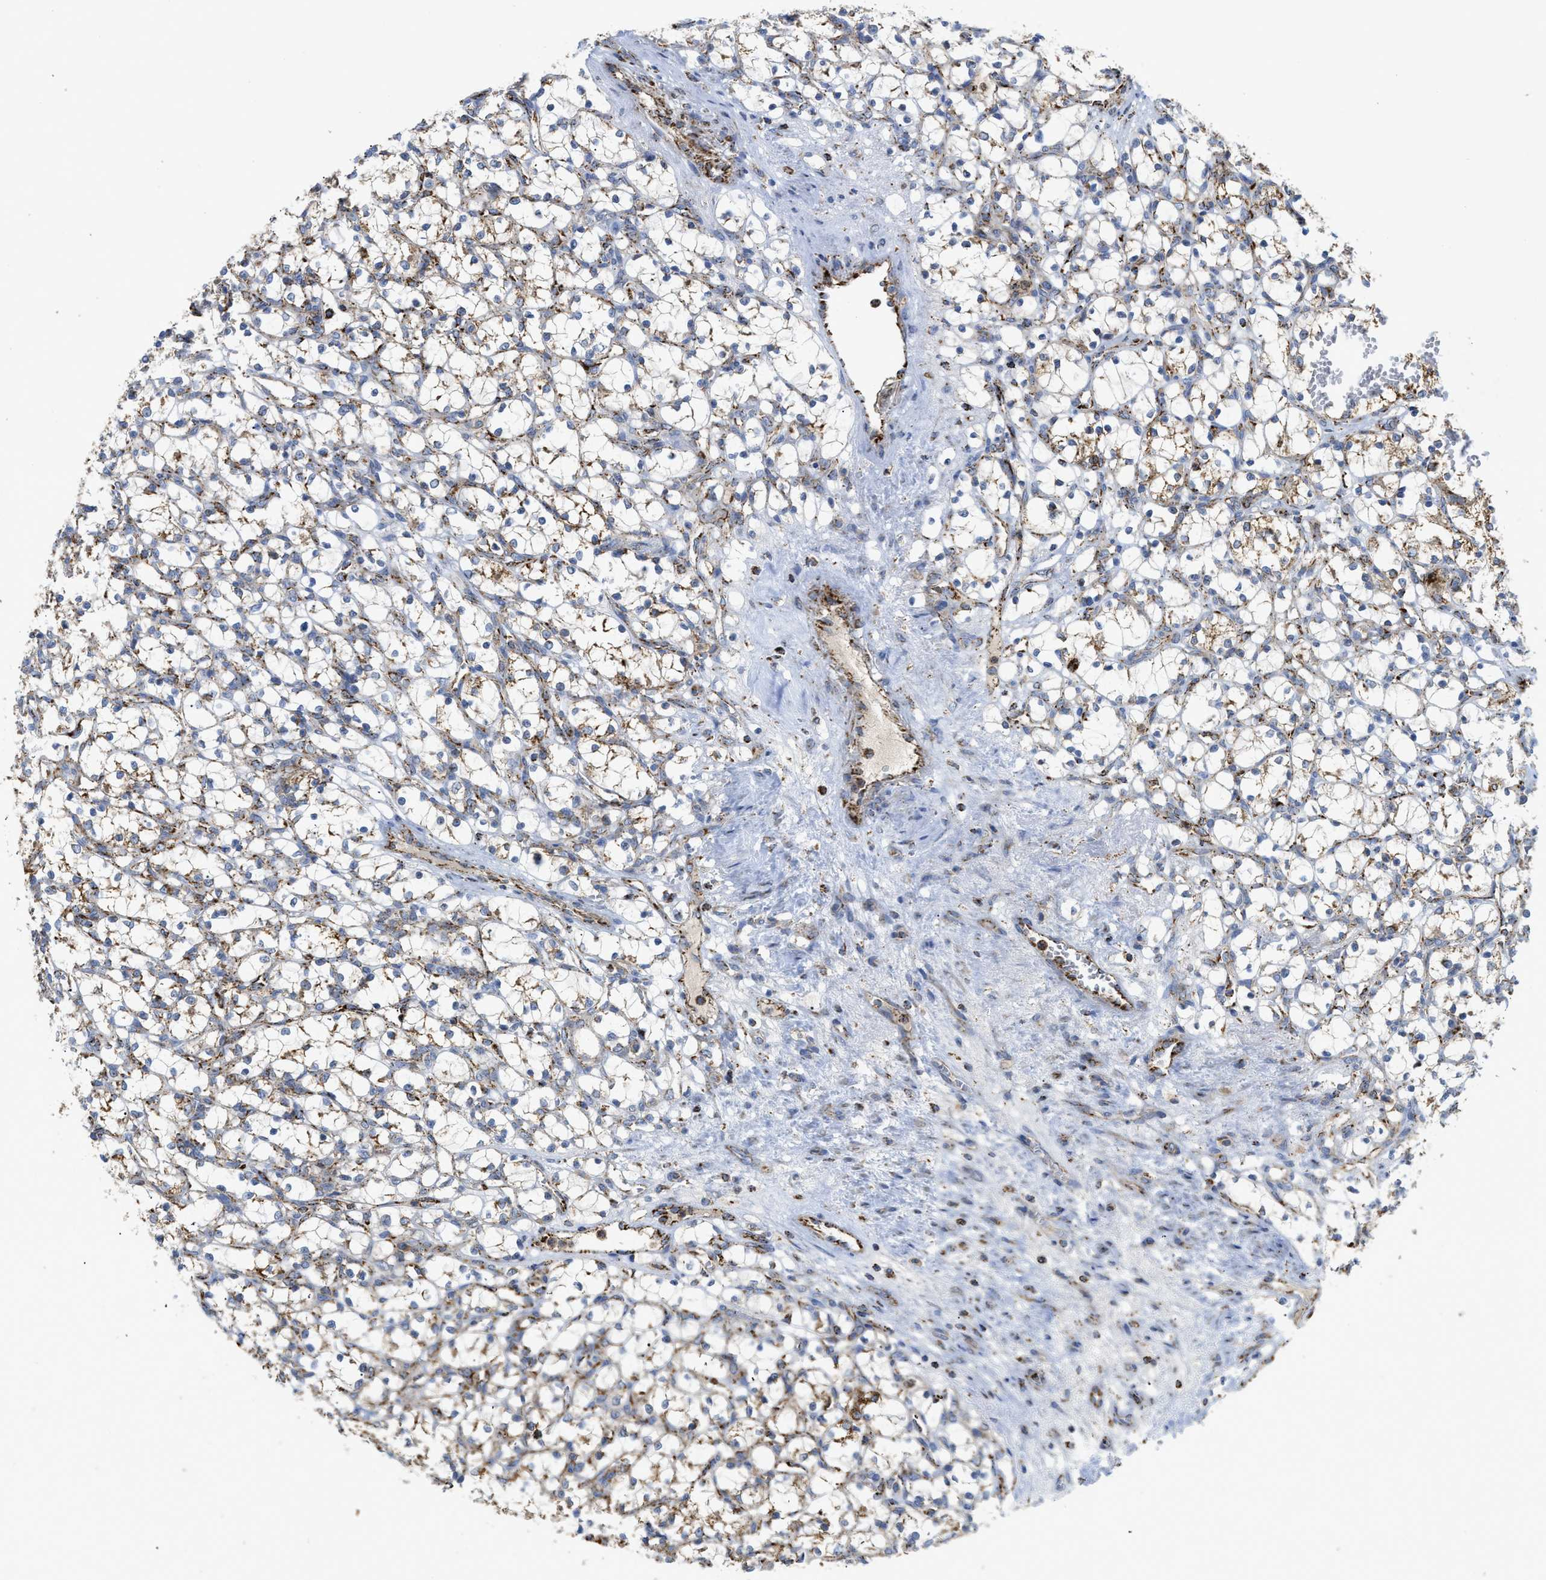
{"staining": {"intensity": "moderate", "quantity": ">75%", "location": "cytoplasmic/membranous"}, "tissue": "renal cancer", "cell_type": "Tumor cells", "image_type": "cancer", "snomed": [{"axis": "morphology", "description": "Adenocarcinoma, NOS"}, {"axis": "topography", "description": "Kidney"}], "caption": "Renal cancer (adenocarcinoma) stained with a brown dye demonstrates moderate cytoplasmic/membranous positive positivity in approximately >75% of tumor cells.", "gene": "SQOR", "patient": {"sex": "female", "age": 69}}